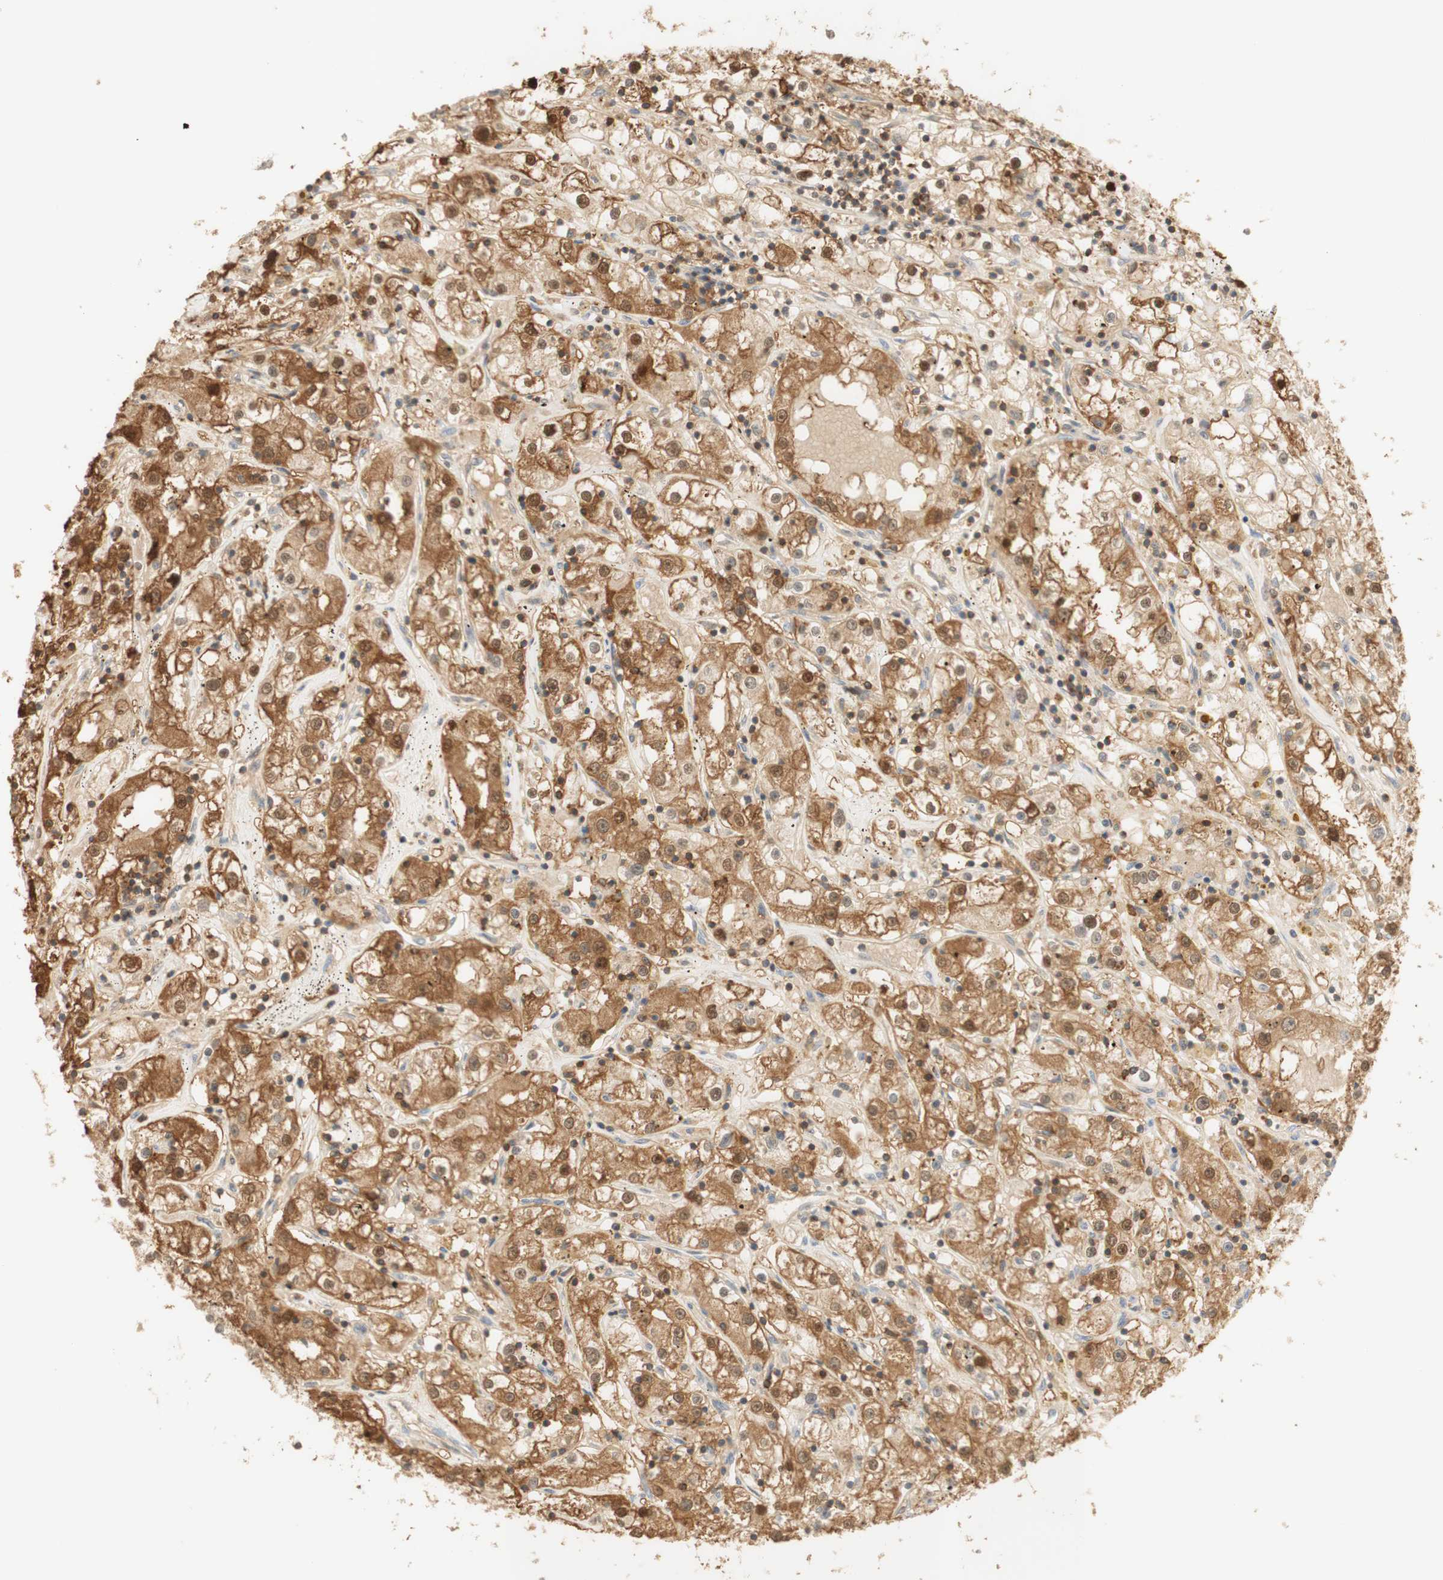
{"staining": {"intensity": "moderate", "quantity": ">75%", "location": "cytoplasmic/membranous,nuclear"}, "tissue": "renal cancer", "cell_type": "Tumor cells", "image_type": "cancer", "snomed": [{"axis": "morphology", "description": "Adenocarcinoma, NOS"}, {"axis": "topography", "description": "Kidney"}], "caption": "The micrograph exhibits staining of renal cancer (adenocarcinoma), revealing moderate cytoplasmic/membranous and nuclear protein positivity (brown color) within tumor cells.", "gene": "NAP1L4", "patient": {"sex": "male", "age": 56}}